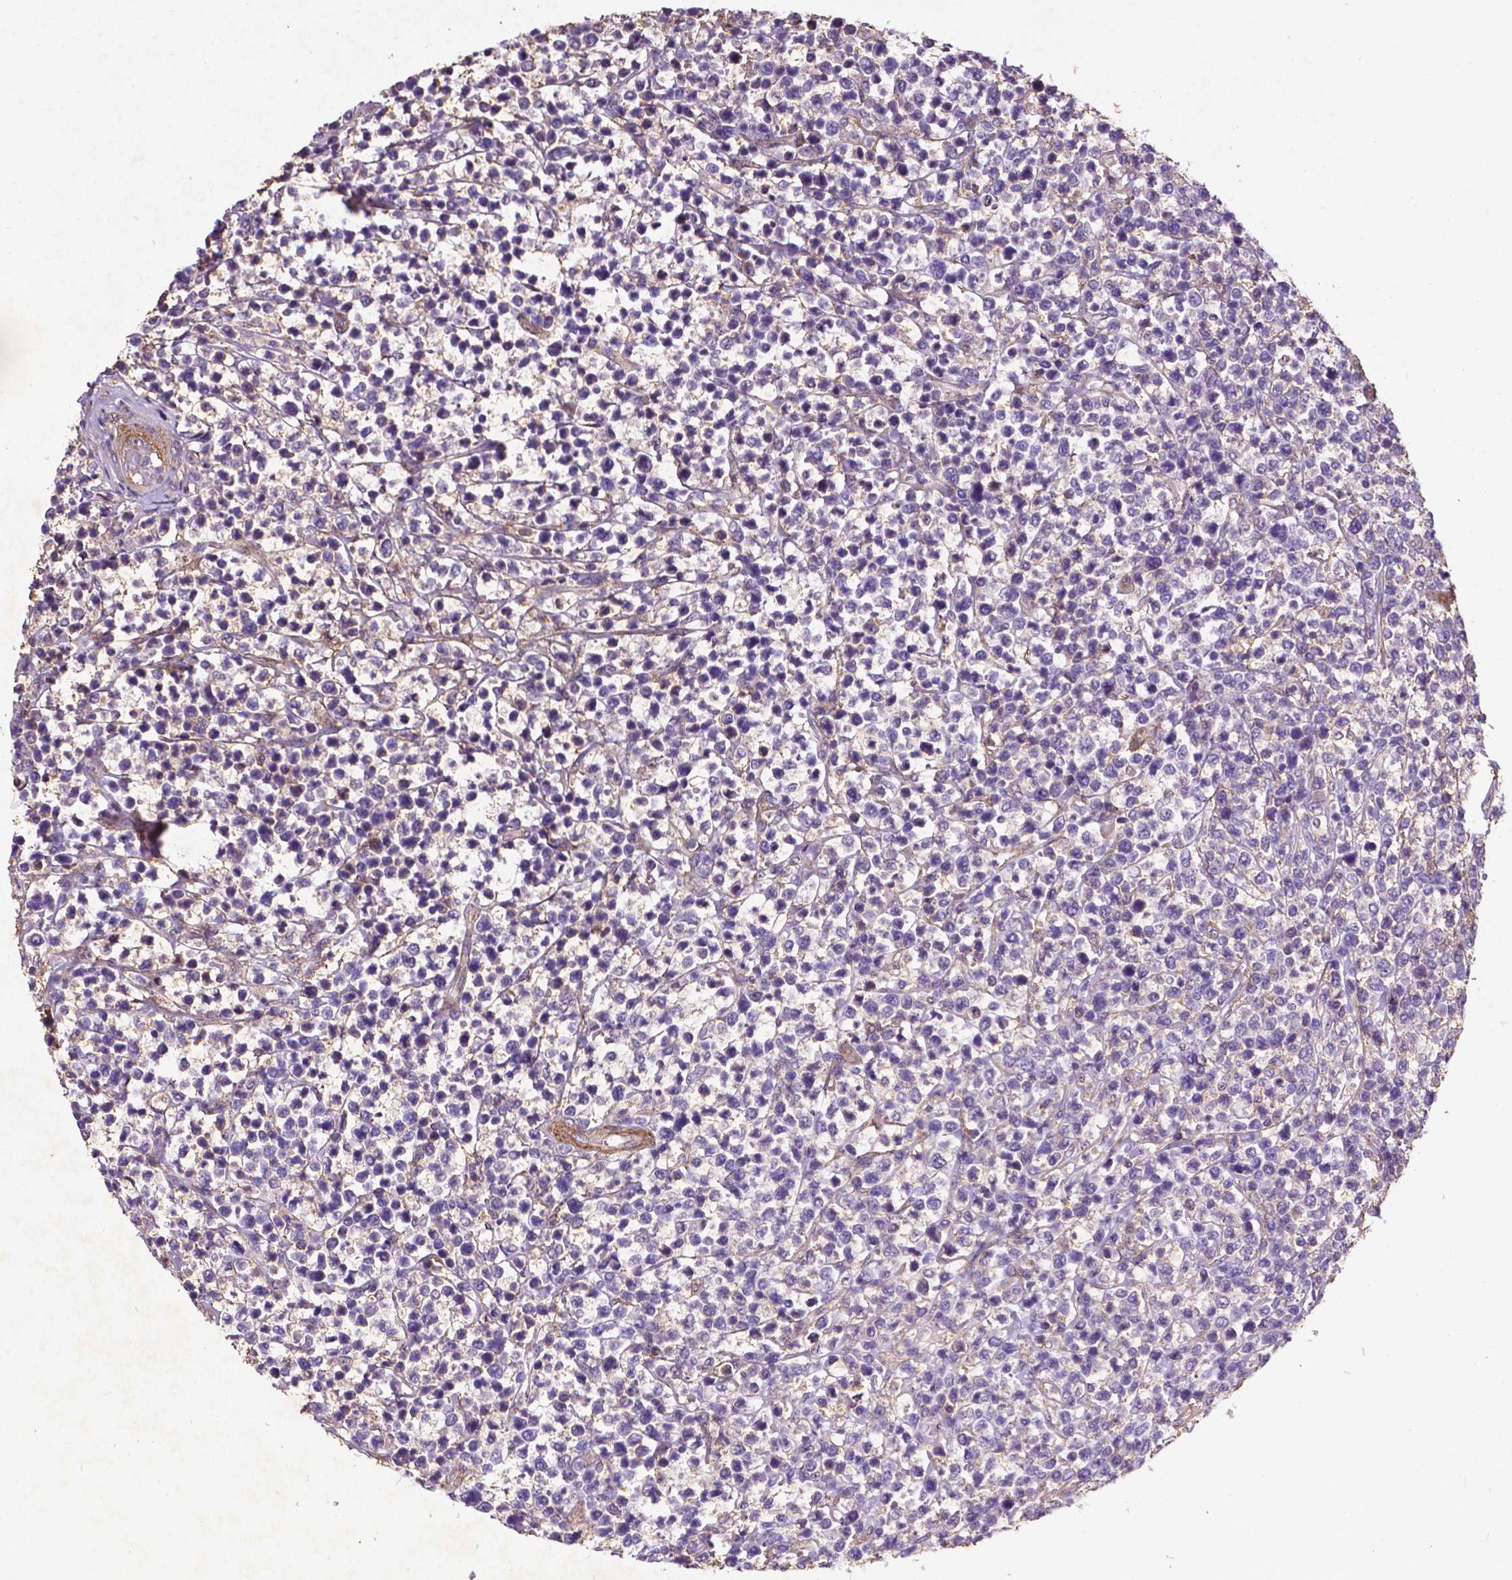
{"staining": {"intensity": "negative", "quantity": "none", "location": "none"}, "tissue": "lymphoma", "cell_type": "Tumor cells", "image_type": "cancer", "snomed": [{"axis": "morphology", "description": "Malignant lymphoma, non-Hodgkin's type, High grade"}, {"axis": "topography", "description": "Soft tissue"}], "caption": "An immunohistochemistry photomicrograph of lymphoma is shown. There is no staining in tumor cells of lymphoma.", "gene": "RRAS", "patient": {"sex": "female", "age": 56}}